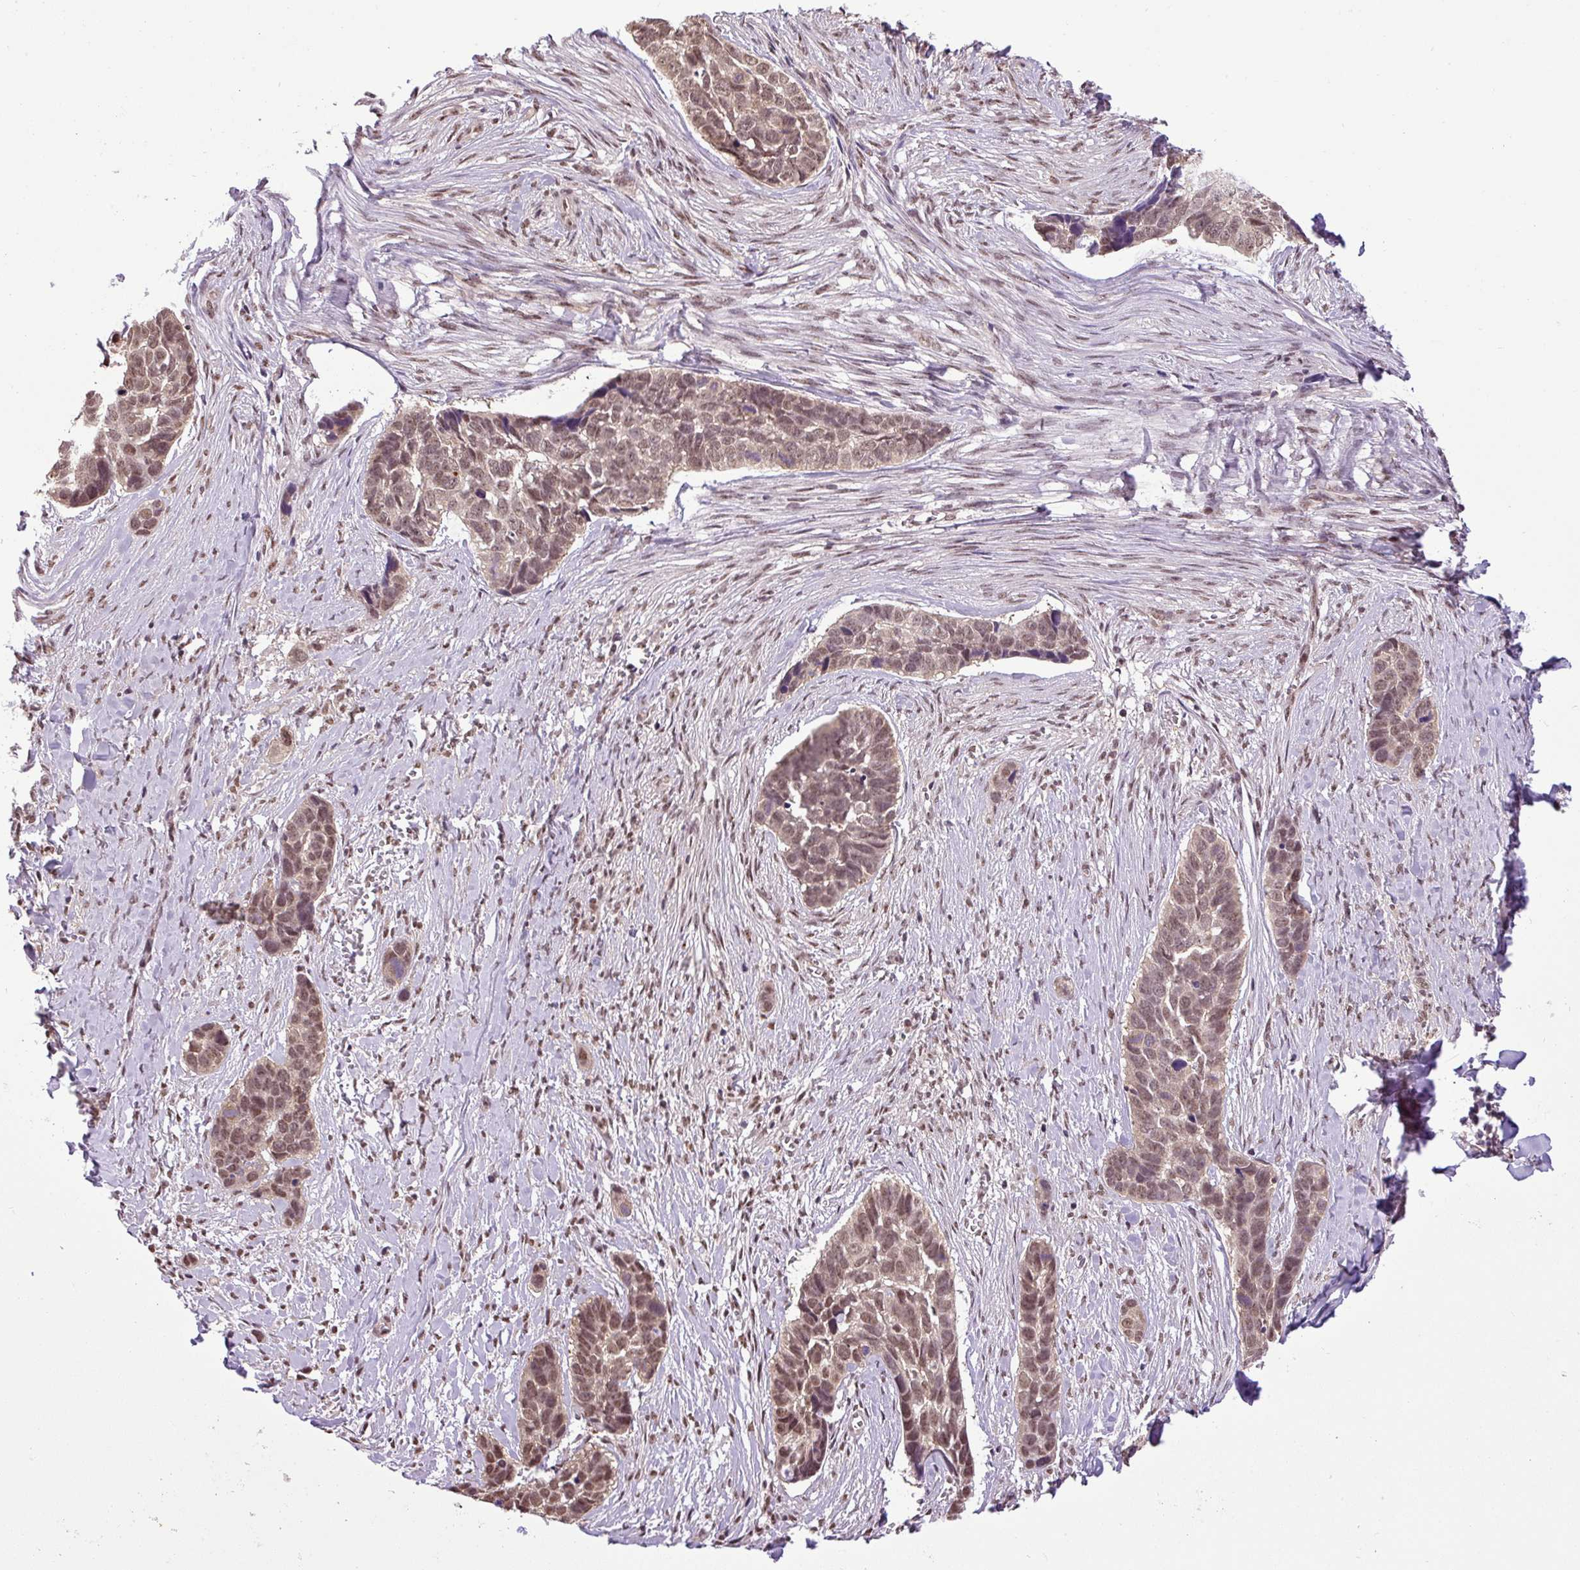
{"staining": {"intensity": "moderate", "quantity": ">75%", "location": "nuclear"}, "tissue": "skin cancer", "cell_type": "Tumor cells", "image_type": "cancer", "snomed": [{"axis": "morphology", "description": "Basal cell carcinoma"}, {"axis": "topography", "description": "Skin"}], "caption": "There is medium levels of moderate nuclear expression in tumor cells of skin basal cell carcinoma, as demonstrated by immunohistochemical staining (brown color).", "gene": "MFHAS1", "patient": {"sex": "female", "age": 82}}